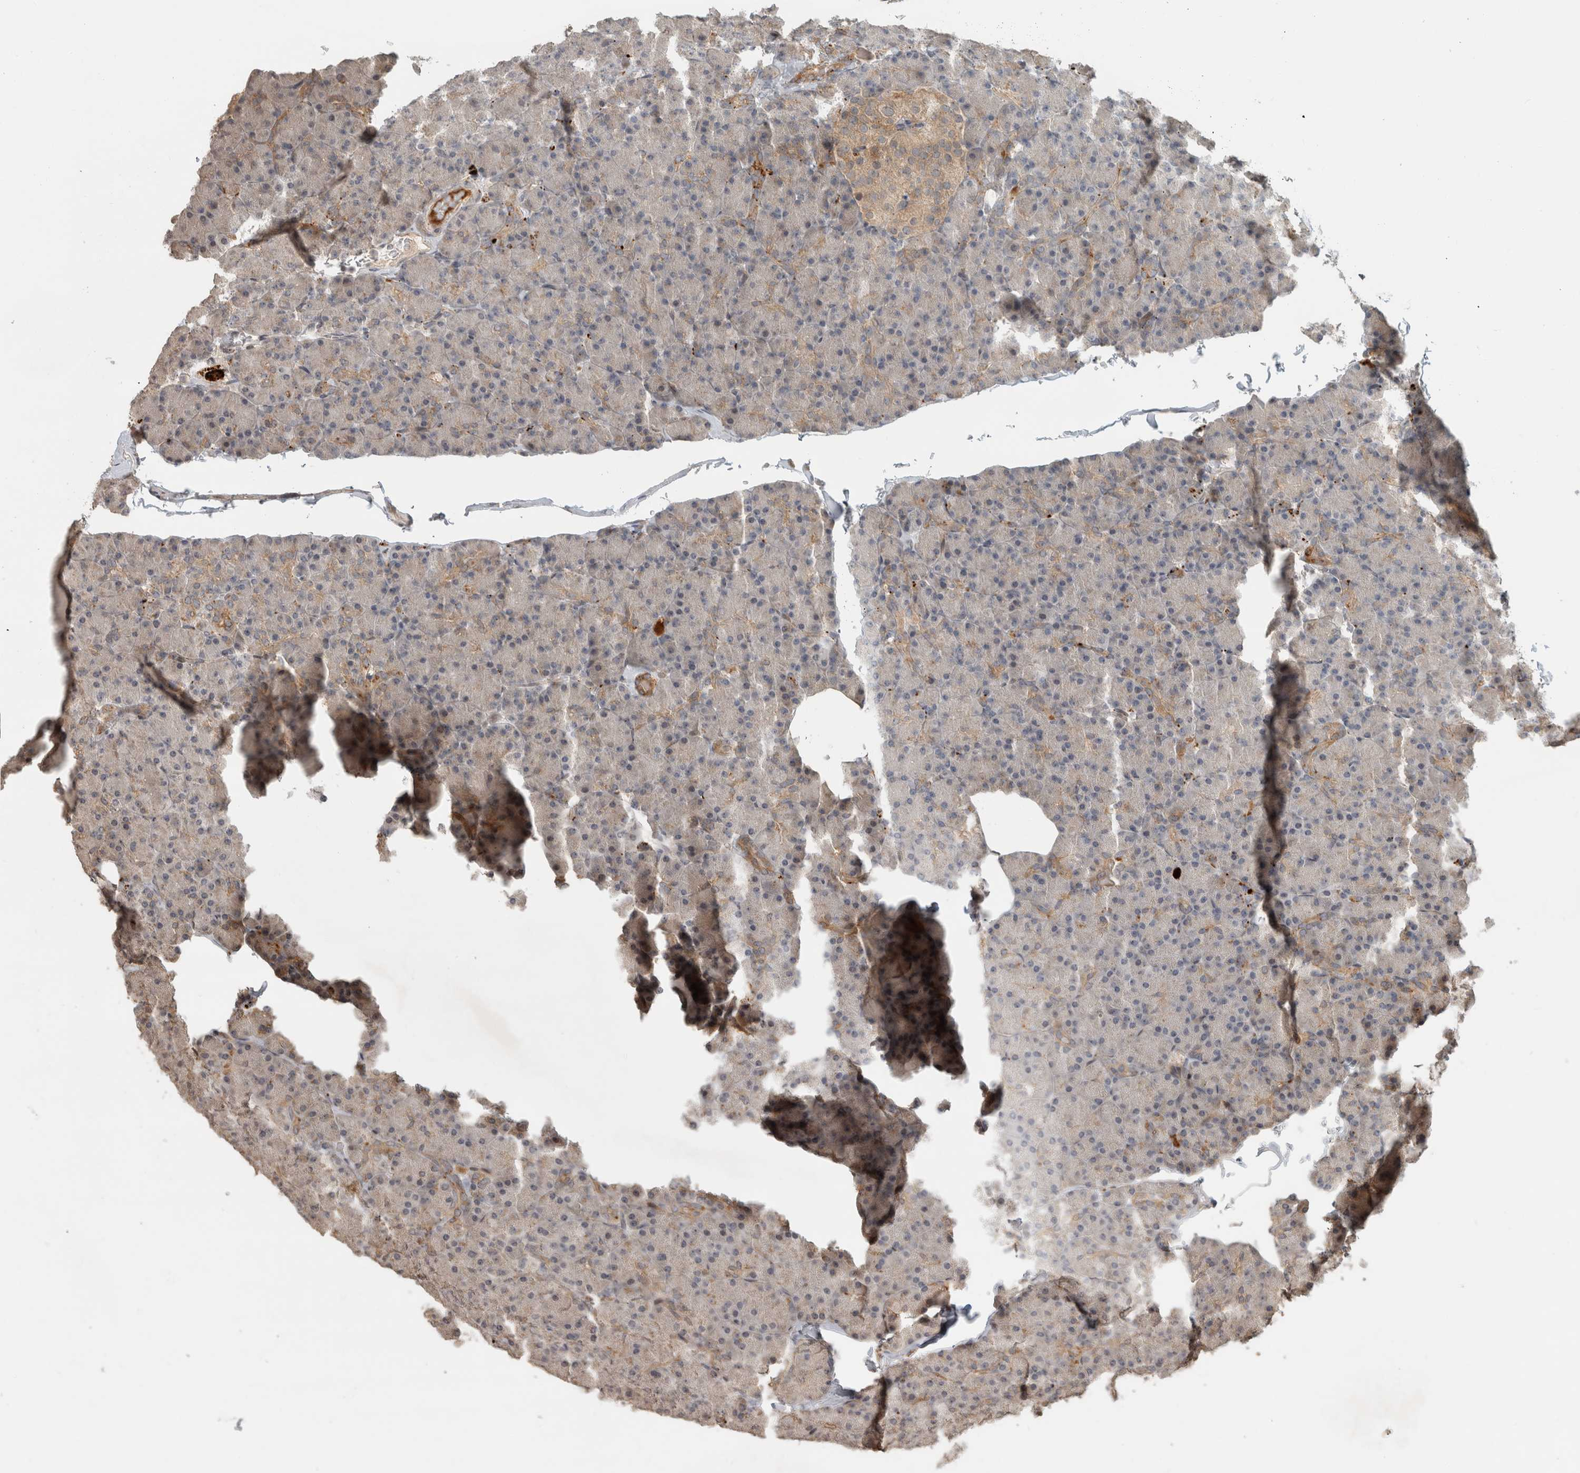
{"staining": {"intensity": "moderate", "quantity": "<25%", "location": "cytoplasmic/membranous"}, "tissue": "pancreas", "cell_type": "Exocrine glandular cells", "image_type": "normal", "snomed": [{"axis": "morphology", "description": "Normal tissue, NOS"}, {"axis": "topography", "description": "Pancreas"}], "caption": "About <25% of exocrine glandular cells in benign human pancreas display moderate cytoplasmic/membranous protein expression as visualized by brown immunohistochemical staining.", "gene": "PITPNC1", "patient": {"sex": "female", "age": 43}}